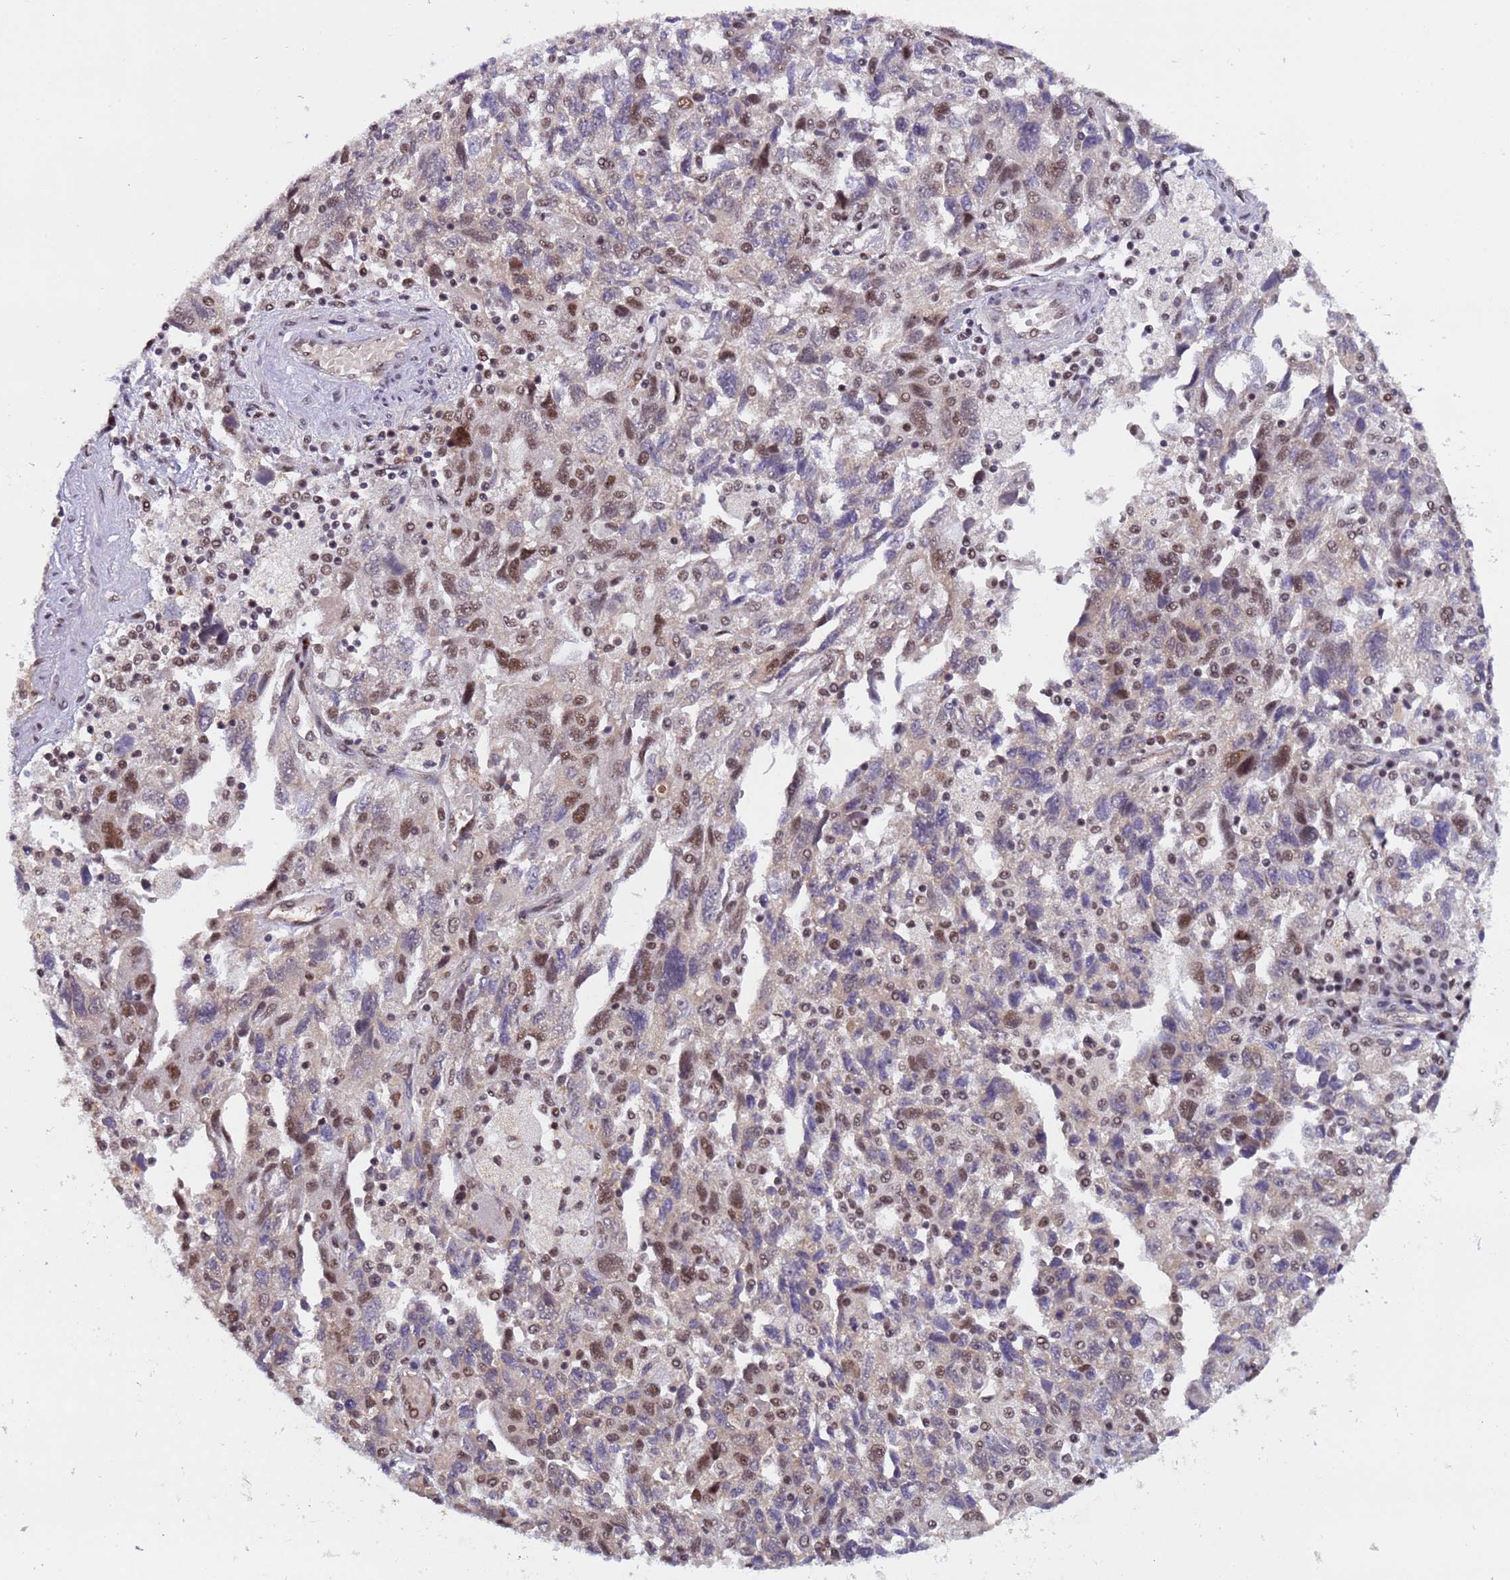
{"staining": {"intensity": "moderate", "quantity": "25%-75%", "location": "nuclear"}, "tissue": "ovarian cancer", "cell_type": "Tumor cells", "image_type": "cancer", "snomed": [{"axis": "morphology", "description": "Carcinoma, NOS"}, {"axis": "morphology", "description": "Cystadenocarcinoma, serous, NOS"}, {"axis": "topography", "description": "Ovary"}], "caption": "The micrograph shows a brown stain indicating the presence of a protein in the nuclear of tumor cells in ovarian carcinoma.", "gene": "SRRT", "patient": {"sex": "female", "age": 69}}